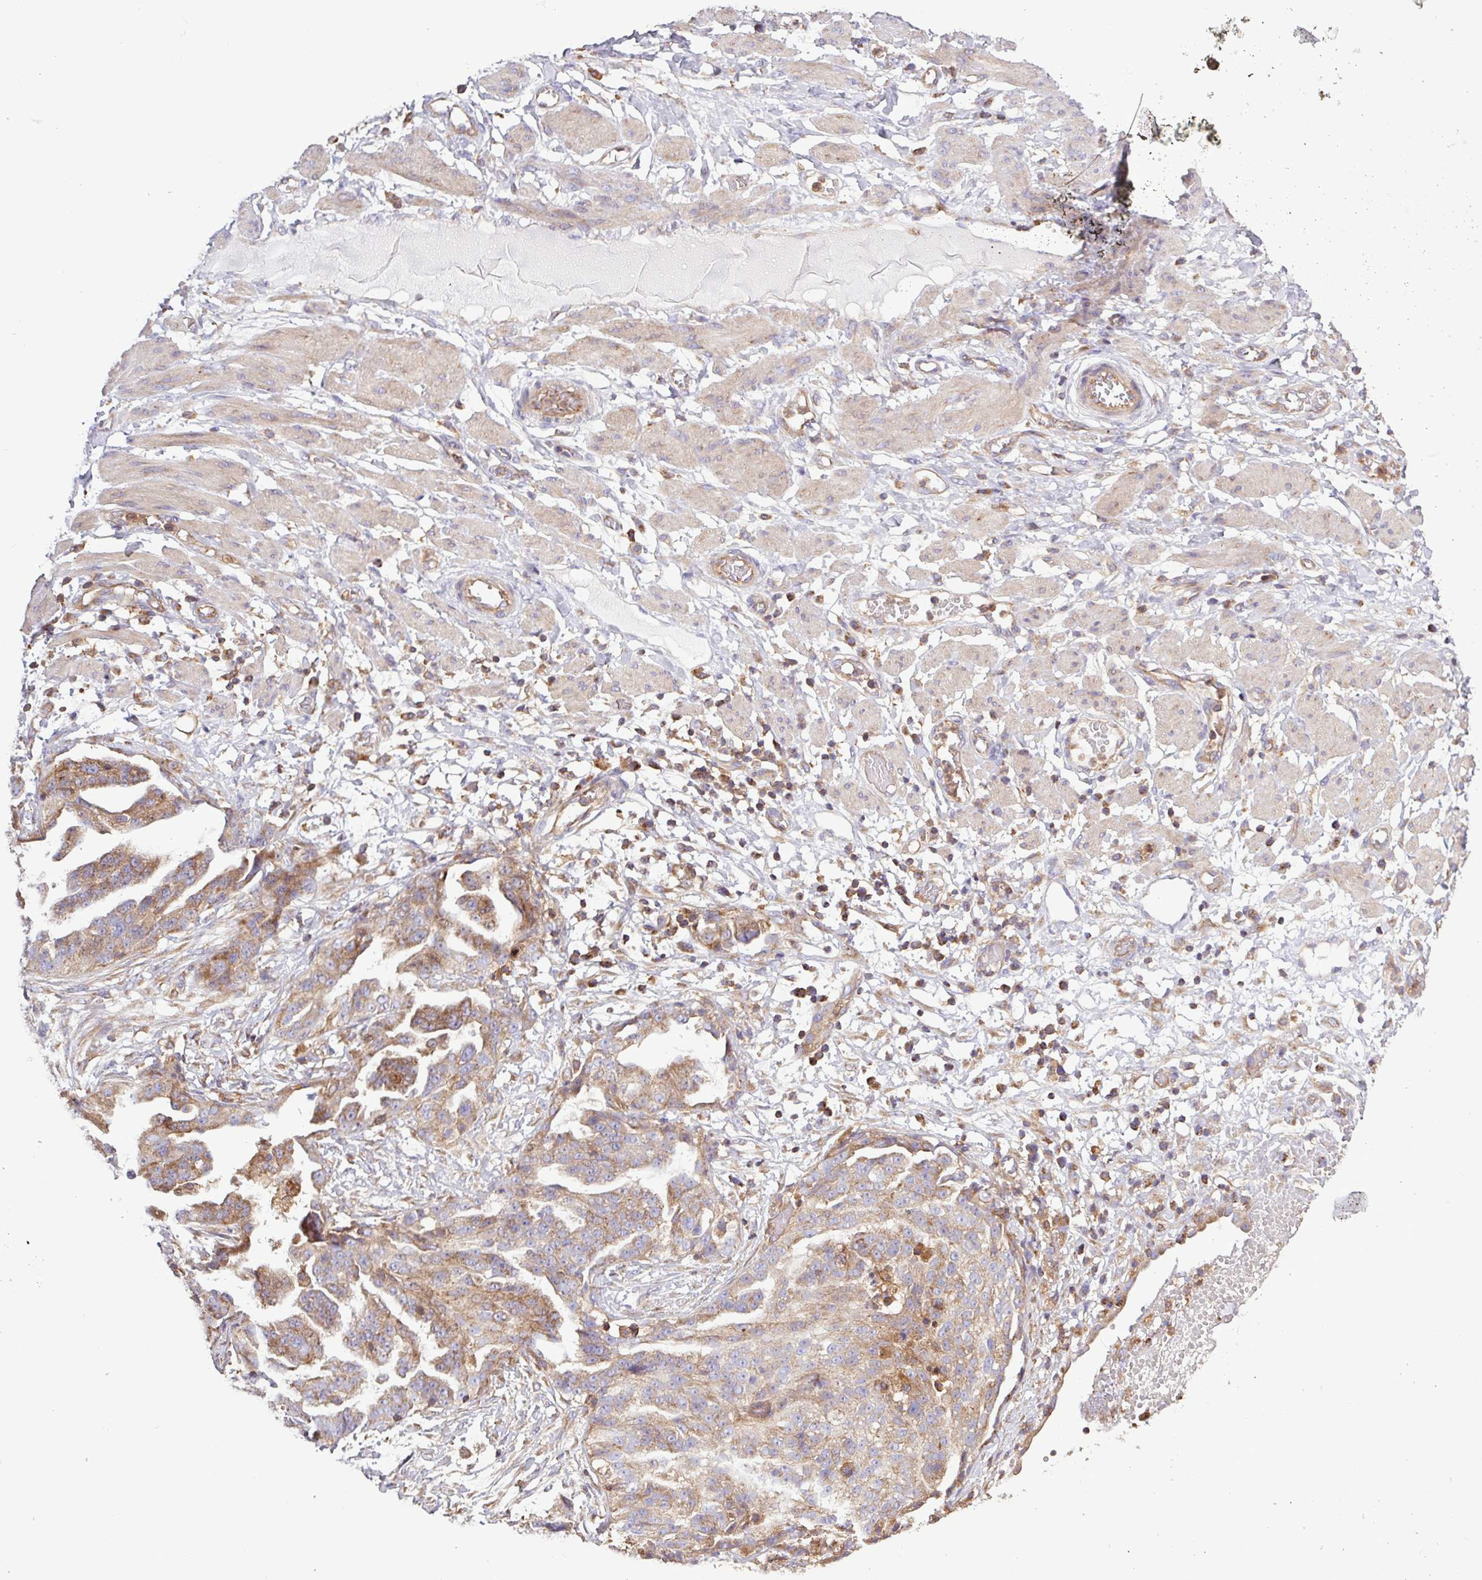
{"staining": {"intensity": "moderate", "quantity": ">75%", "location": "cytoplasmic/membranous"}, "tissue": "ovarian cancer", "cell_type": "Tumor cells", "image_type": "cancer", "snomed": [{"axis": "morphology", "description": "Cystadenocarcinoma, serous, NOS"}, {"axis": "topography", "description": "Ovary"}], "caption": "Immunohistochemistry (IHC) staining of ovarian cancer (serous cystadenocarcinoma), which shows medium levels of moderate cytoplasmic/membranous expression in approximately >75% of tumor cells indicating moderate cytoplasmic/membranous protein staining. The staining was performed using DAB (brown) for protein detection and nuclei were counterstained in hematoxylin (blue).", "gene": "ACTR3", "patient": {"sex": "female", "age": 58}}